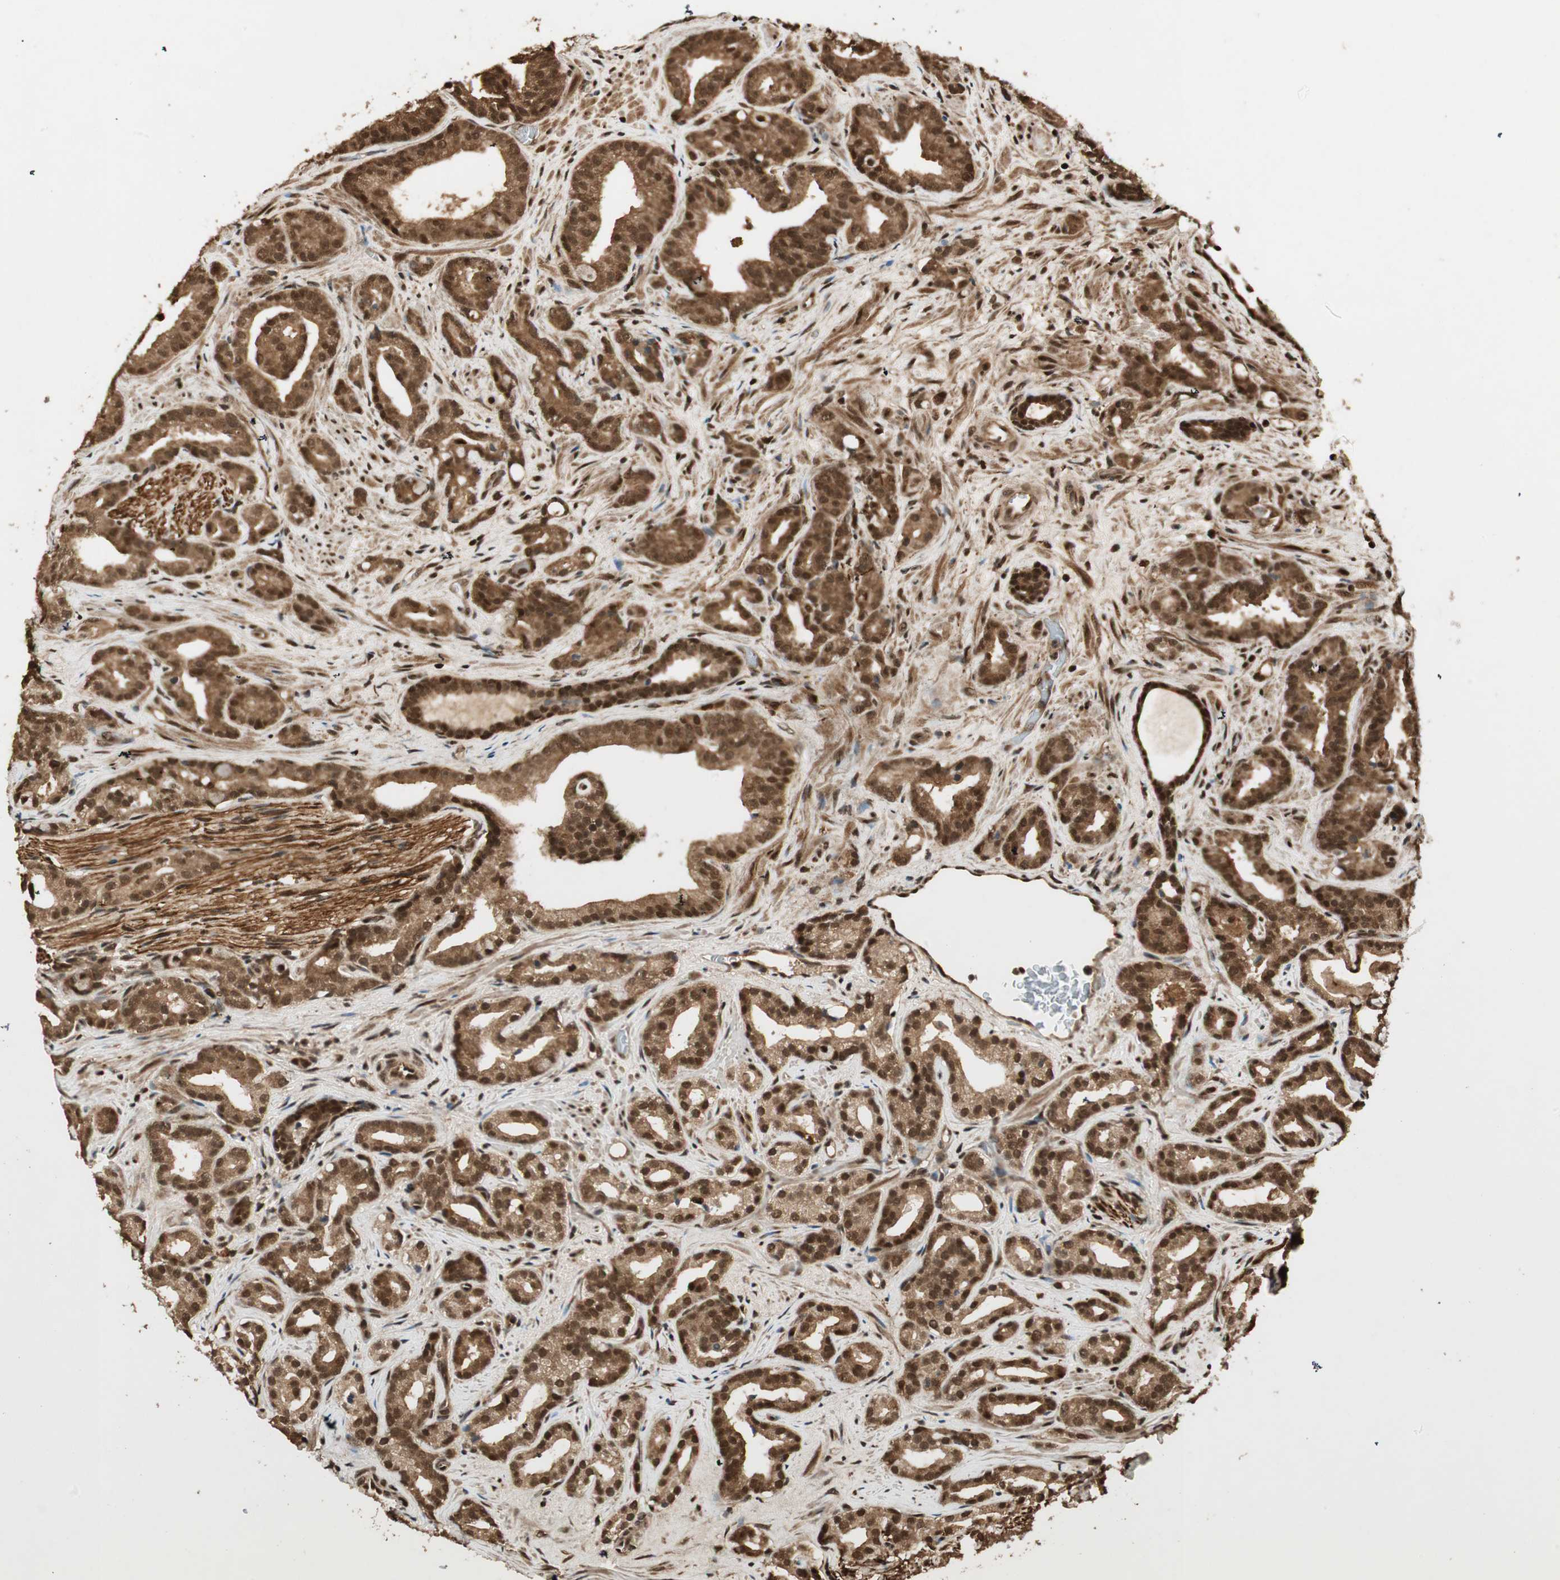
{"staining": {"intensity": "strong", "quantity": ">75%", "location": "cytoplasmic/membranous,nuclear"}, "tissue": "prostate cancer", "cell_type": "Tumor cells", "image_type": "cancer", "snomed": [{"axis": "morphology", "description": "Adenocarcinoma, Low grade"}, {"axis": "topography", "description": "Prostate"}], "caption": "An IHC micrograph of tumor tissue is shown. Protein staining in brown highlights strong cytoplasmic/membranous and nuclear positivity in prostate cancer (low-grade adenocarcinoma) within tumor cells.", "gene": "RPA3", "patient": {"sex": "male", "age": 63}}